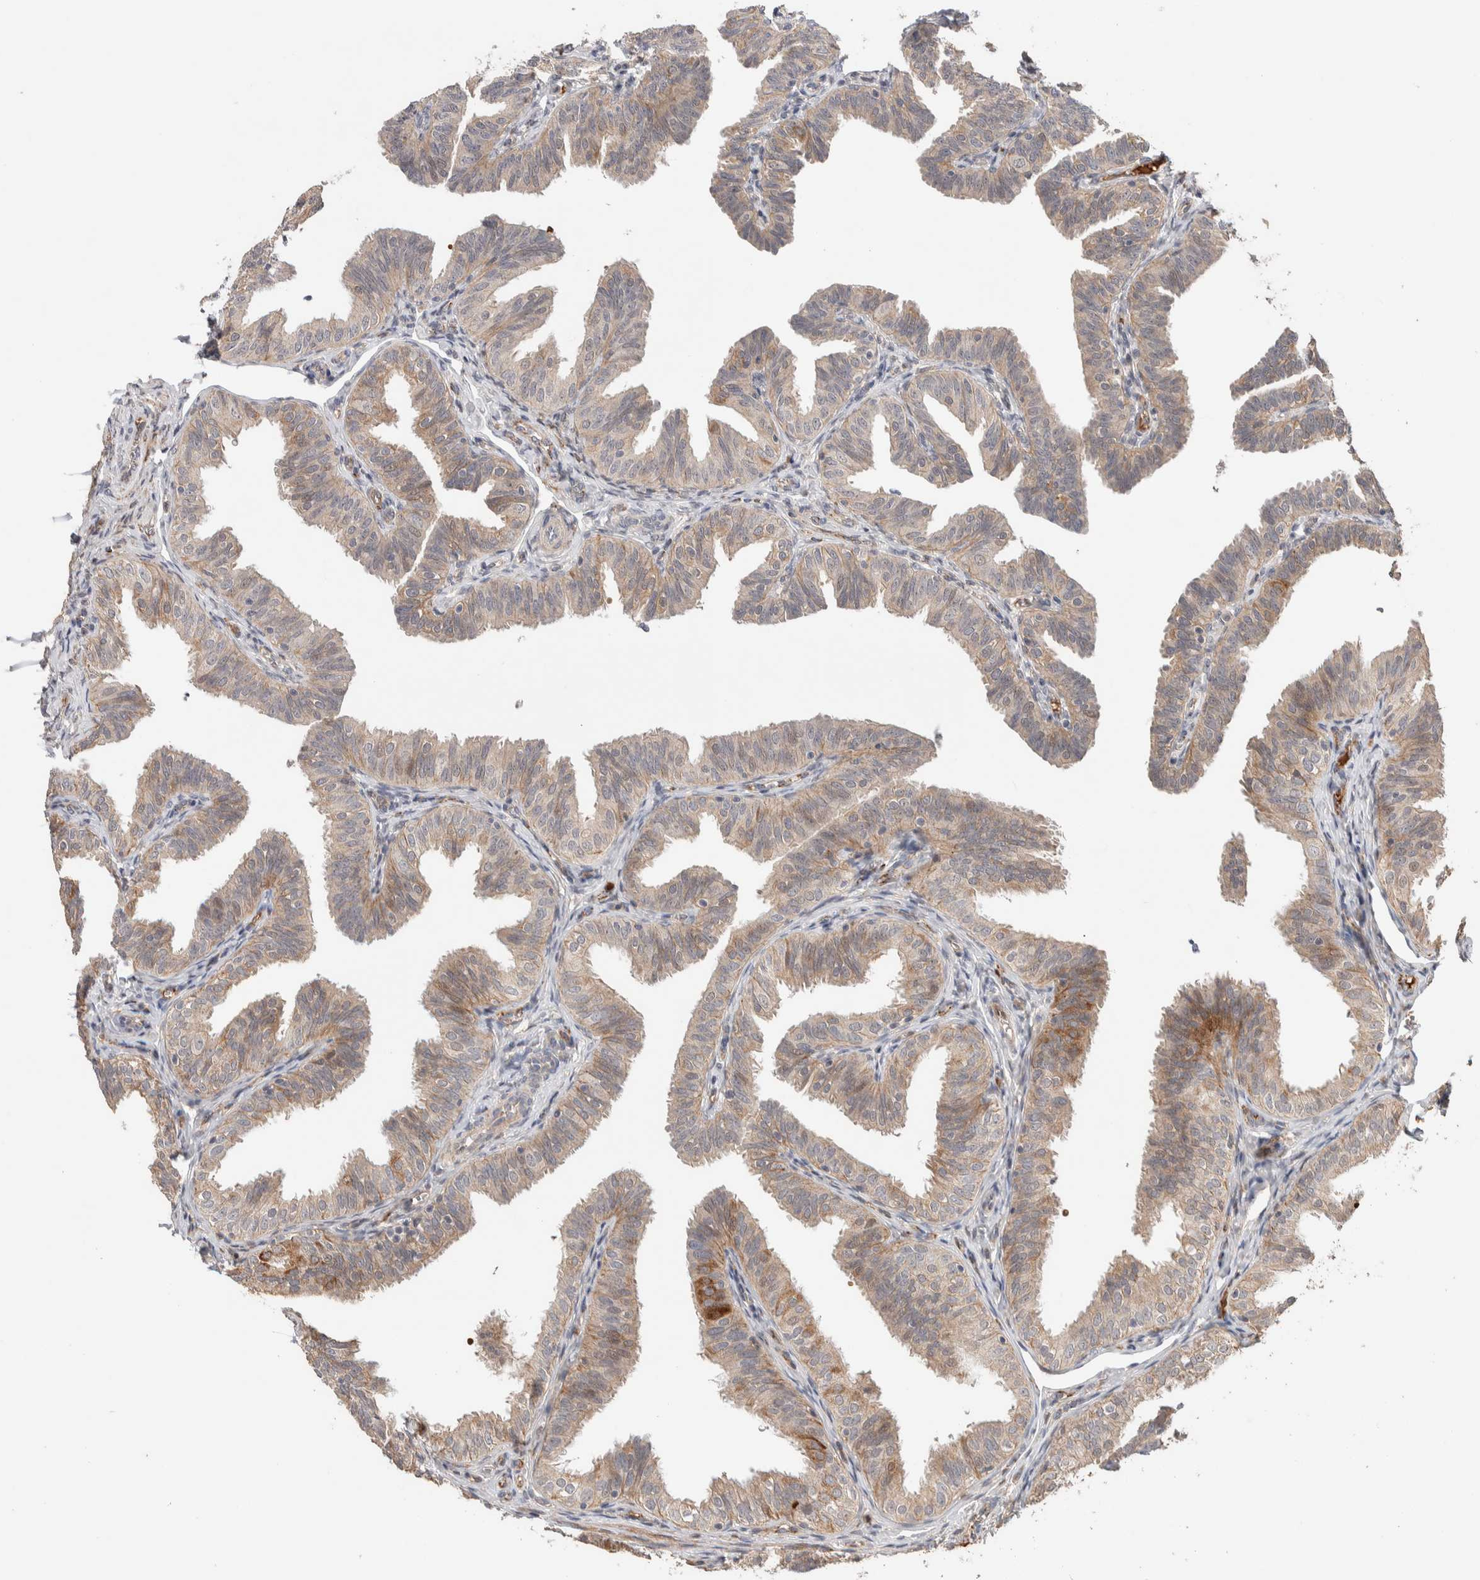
{"staining": {"intensity": "weak", "quantity": ">75%", "location": "cytoplasmic/membranous"}, "tissue": "fallopian tube", "cell_type": "Glandular cells", "image_type": "normal", "snomed": [{"axis": "morphology", "description": "Normal tissue, NOS"}, {"axis": "topography", "description": "Fallopian tube"}], "caption": "Immunohistochemical staining of unremarkable human fallopian tube demonstrates >75% levels of weak cytoplasmic/membranous protein staining in approximately >75% of glandular cells.", "gene": "CASK", "patient": {"sex": "female", "age": 35}}